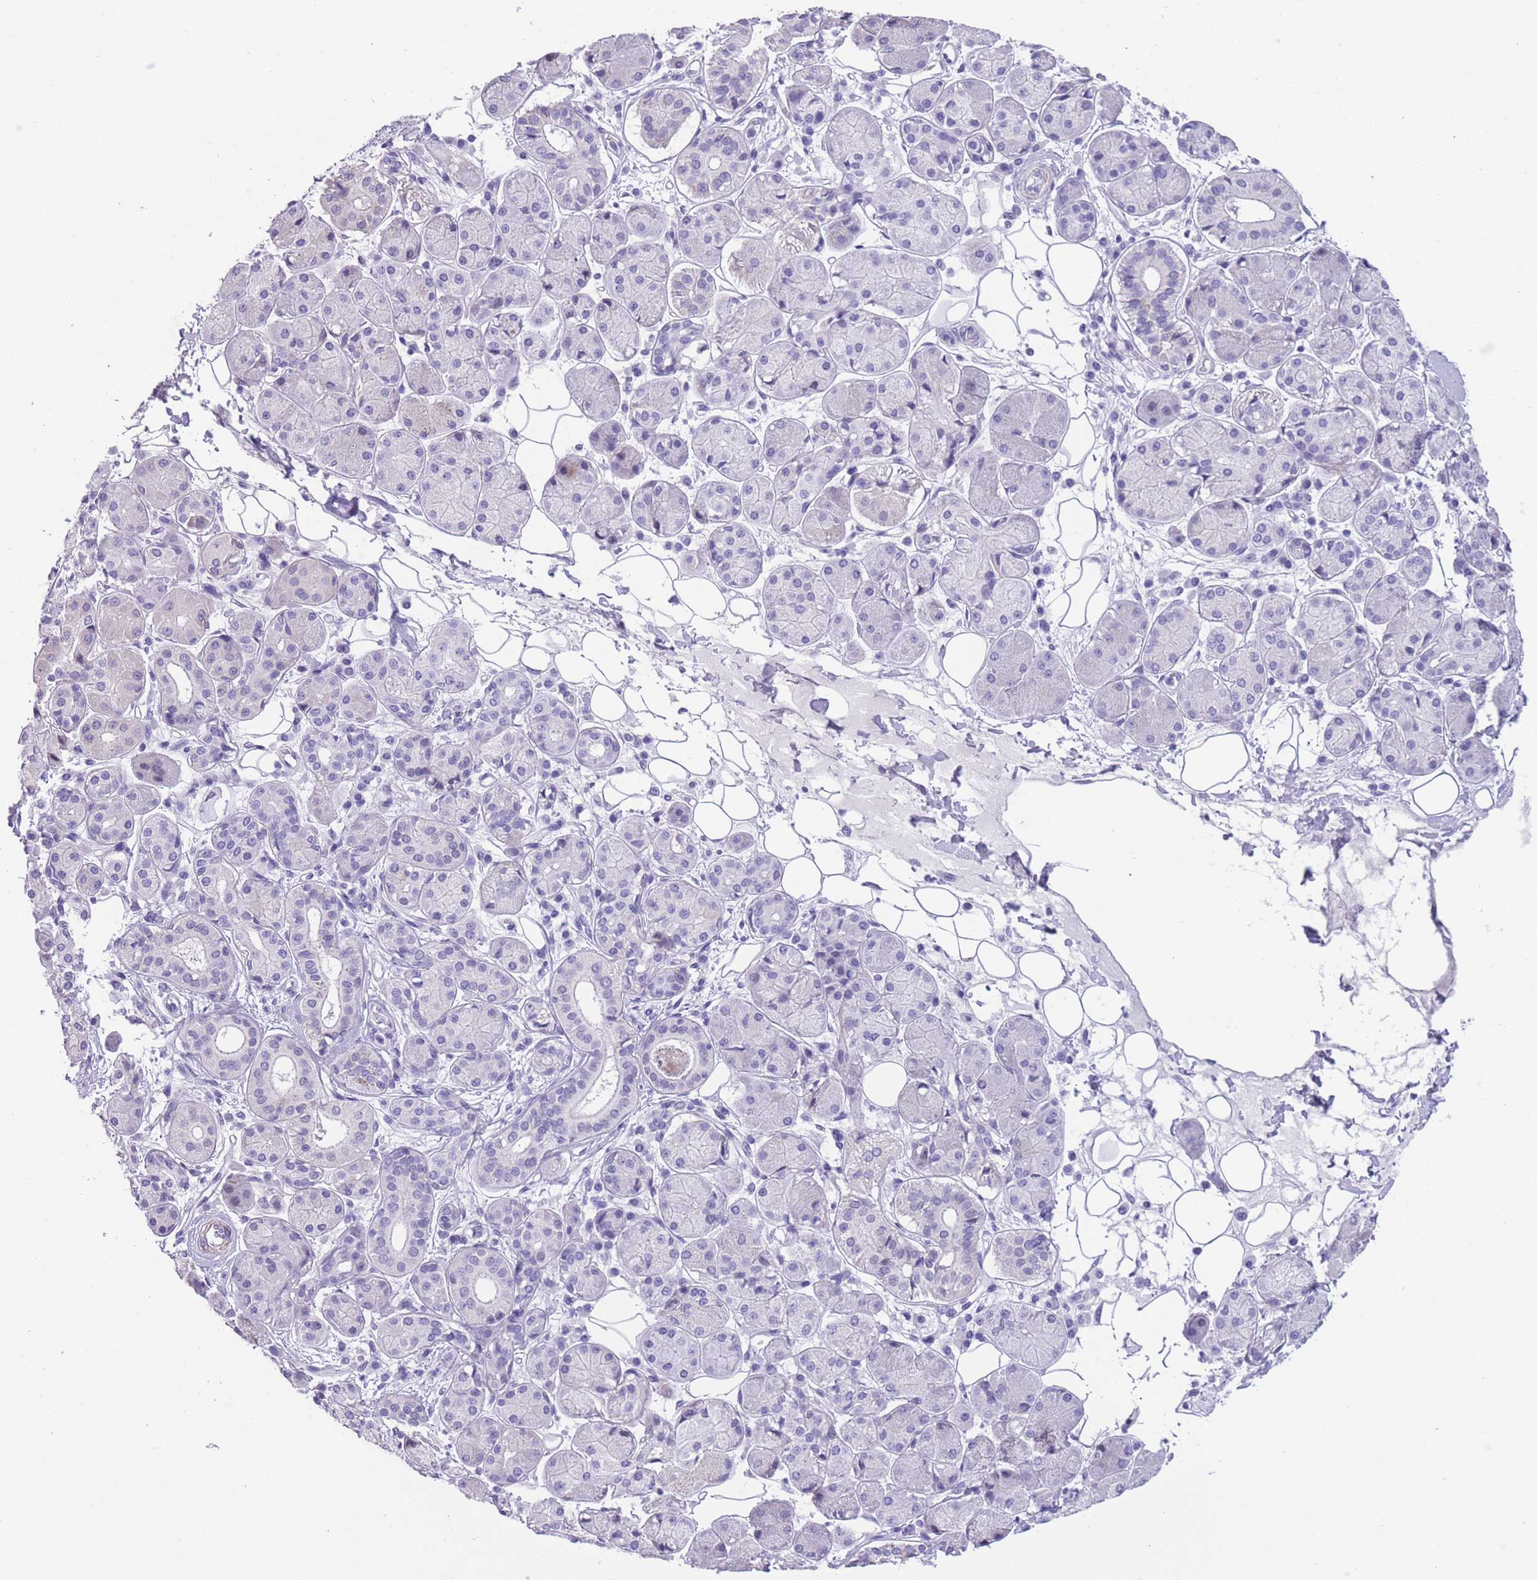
{"staining": {"intensity": "negative", "quantity": "none", "location": "none"}, "tissue": "salivary gland", "cell_type": "Glandular cells", "image_type": "normal", "snomed": [{"axis": "morphology", "description": "Squamous cell carcinoma, NOS"}, {"axis": "topography", "description": "Skin"}, {"axis": "topography", "description": "Head-Neck"}], "caption": "Immunohistochemical staining of normal salivary gland shows no significant staining in glandular cells.", "gene": "RAI2", "patient": {"sex": "male", "age": 80}}